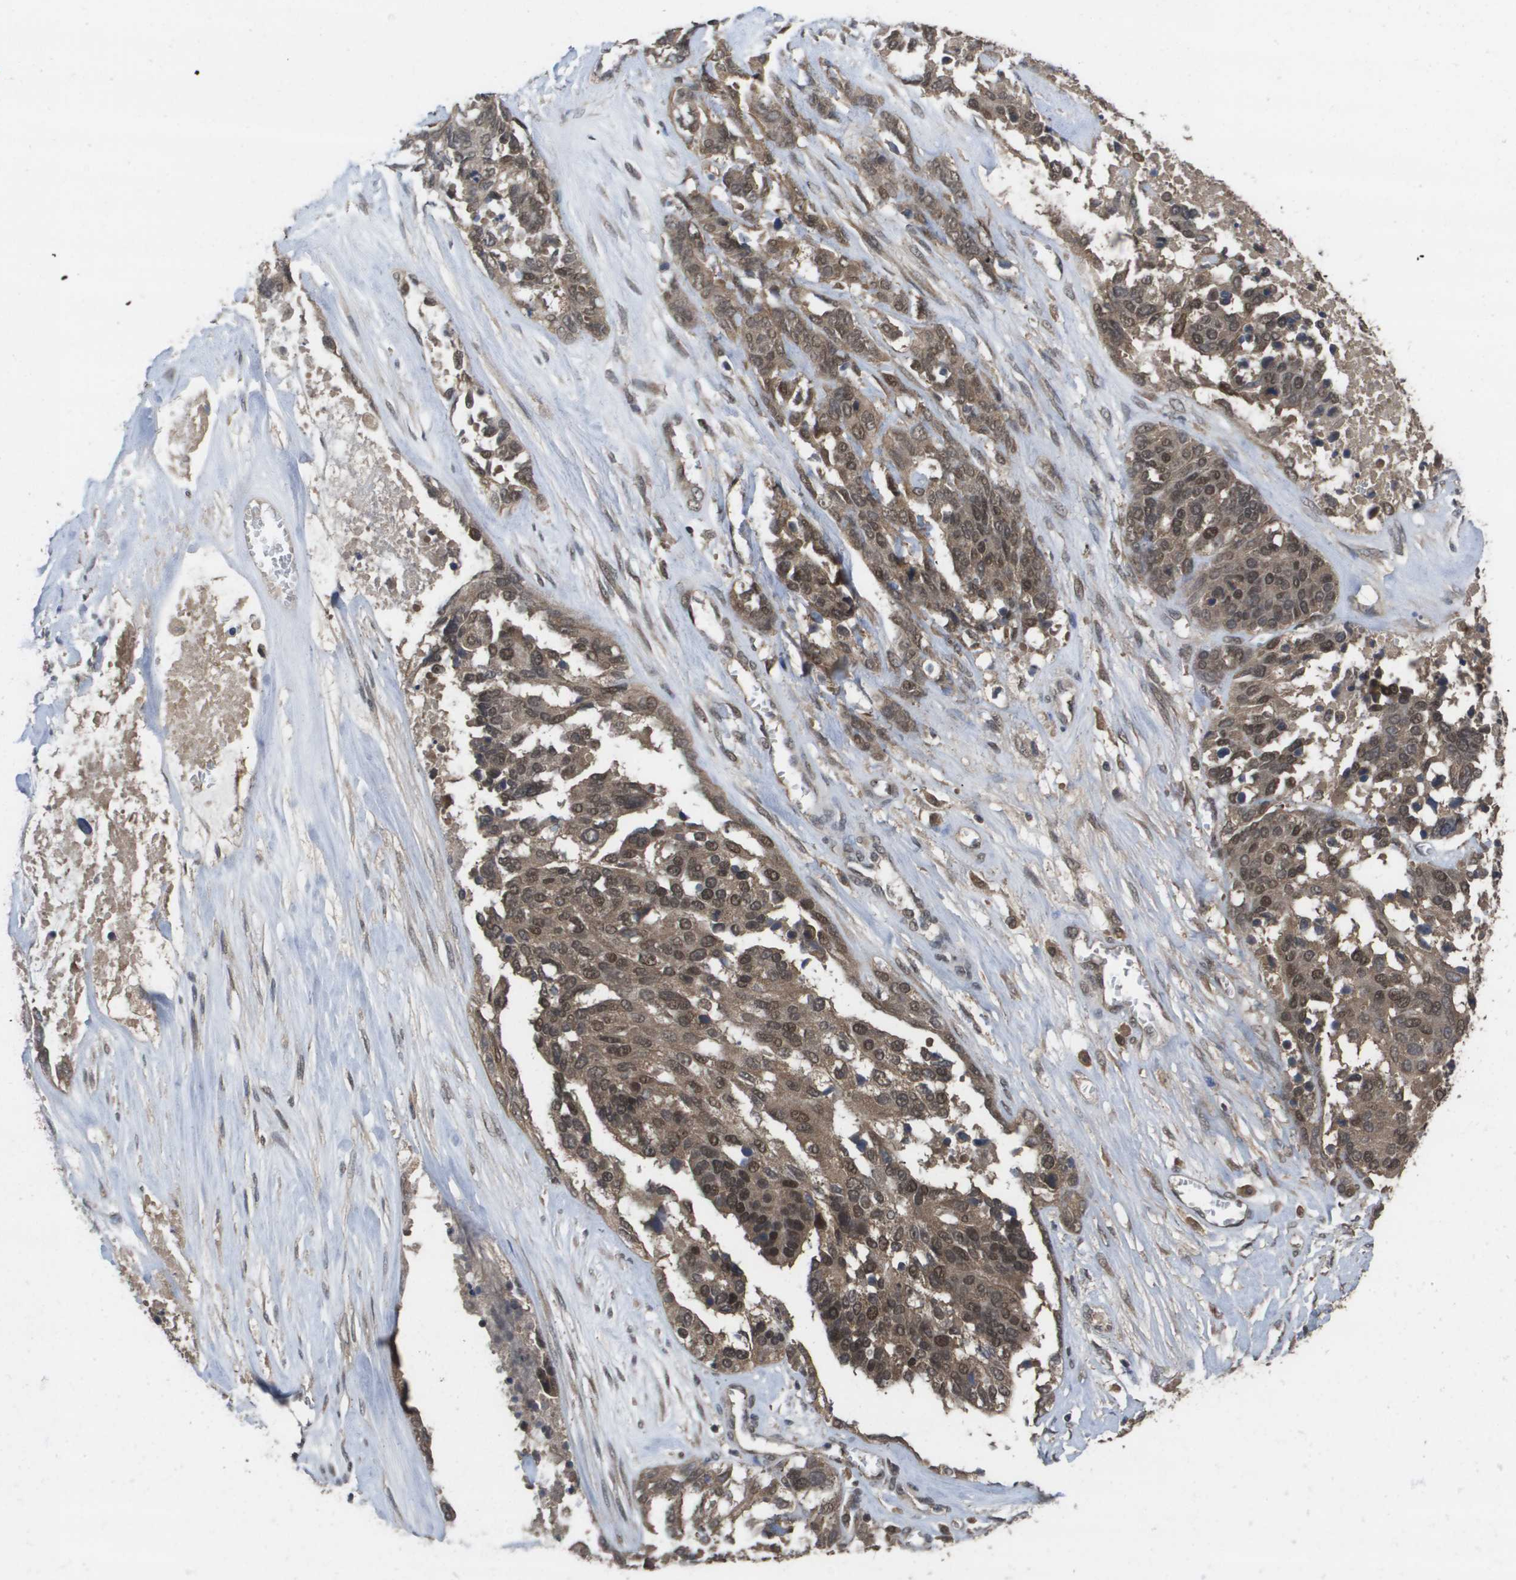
{"staining": {"intensity": "moderate", "quantity": ">75%", "location": "cytoplasmic/membranous,nuclear"}, "tissue": "ovarian cancer", "cell_type": "Tumor cells", "image_type": "cancer", "snomed": [{"axis": "morphology", "description": "Cystadenocarcinoma, serous, NOS"}, {"axis": "topography", "description": "Ovary"}], "caption": "DAB (3,3'-diaminobenzidine) immunohistochemical staining of human ovarian cancer (serous cystadenocarcinoma) shows moderate cytoplasmic/membranous and nuclear protein staining in about >75% of tumor cells.", "gene": "AMBRA1", "patient": {"sex": "female", "age": 44}}